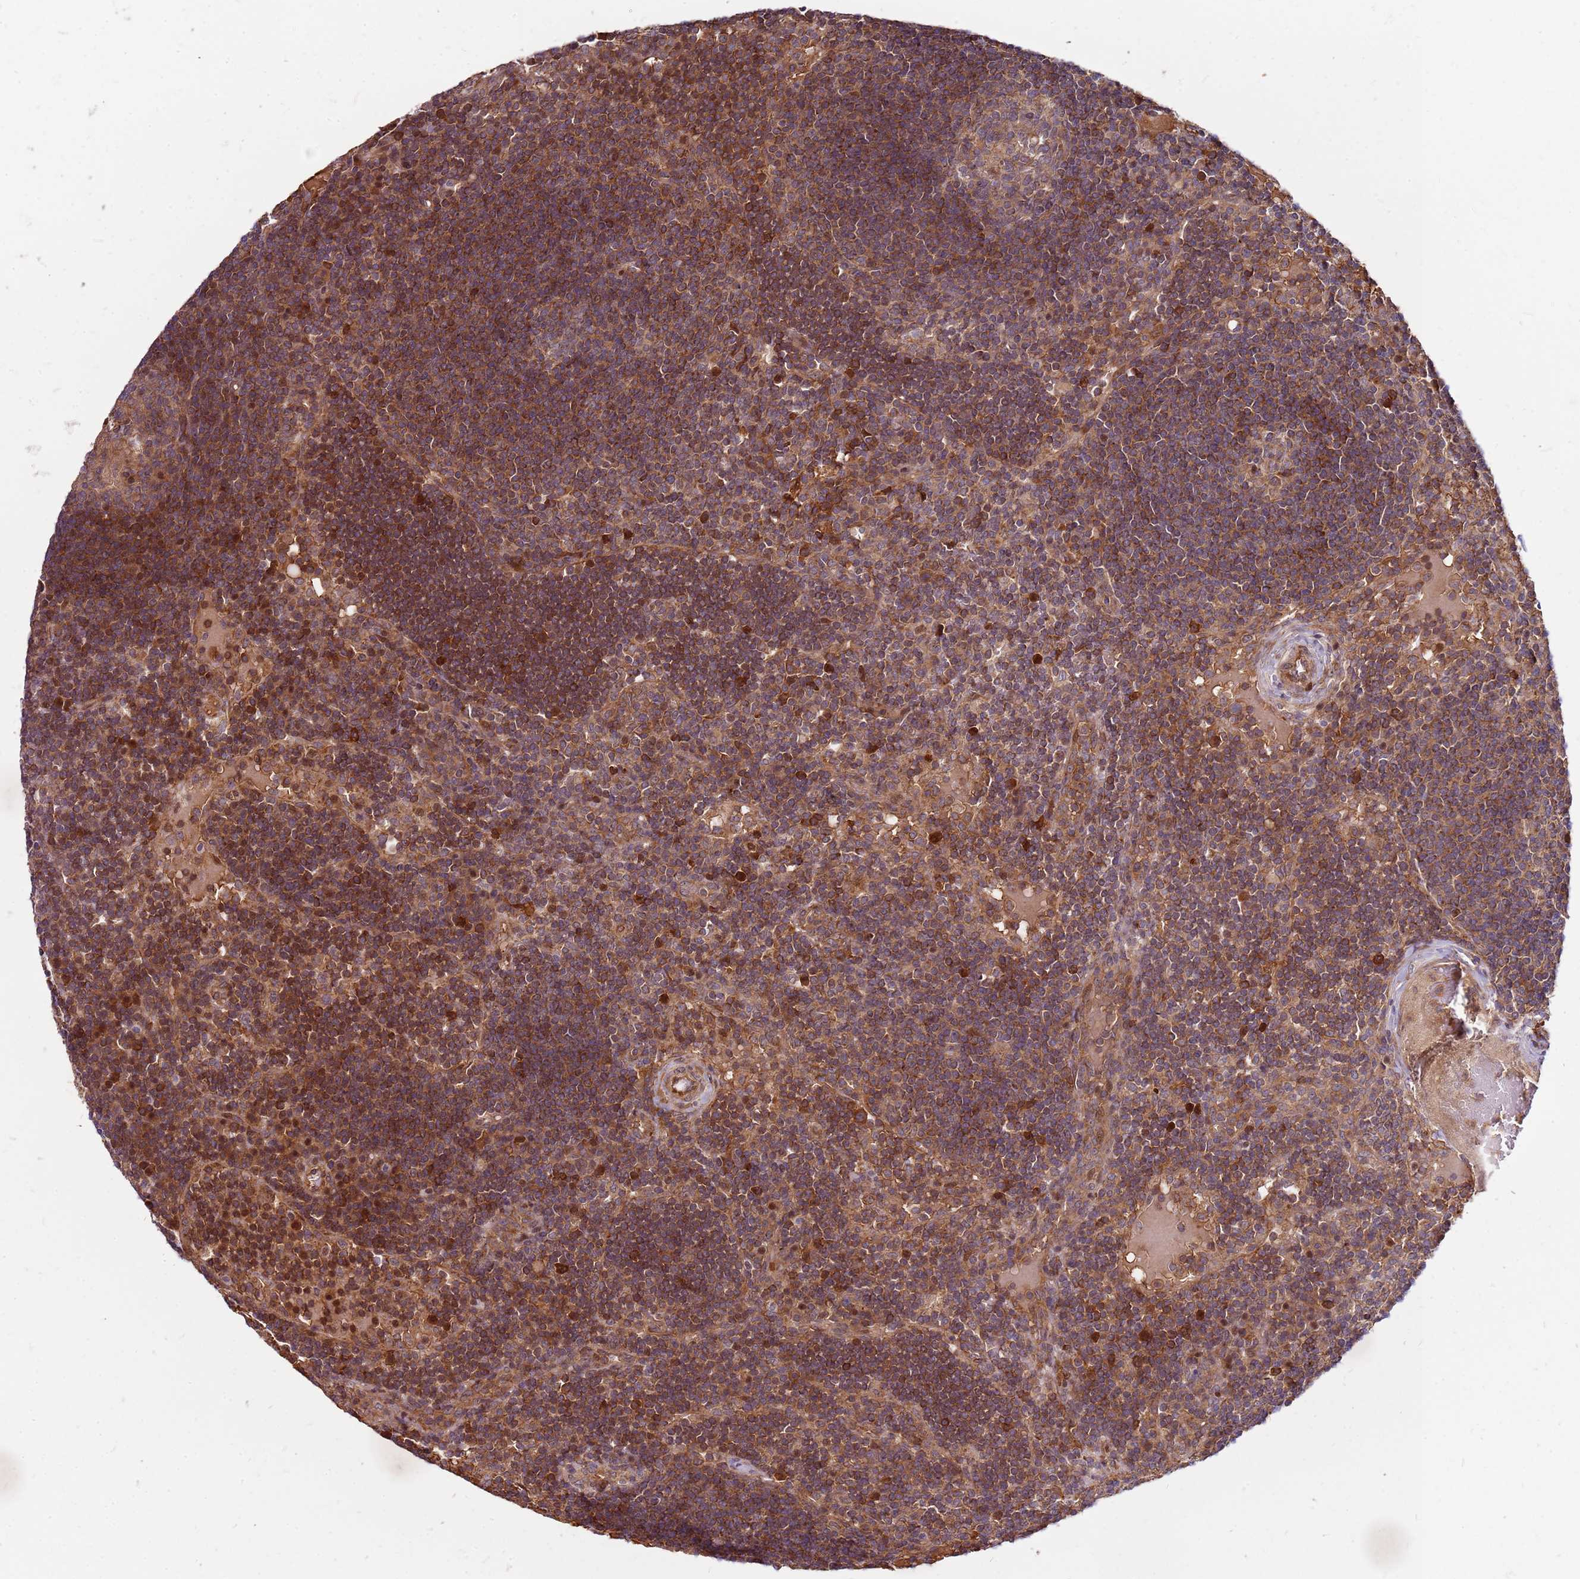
{"staining": {"intensity": "moderate", "quantity": ">75%", "location": "cytoplasmic/membranous"}, "tissue": "lymph node", "cell_type": "Germinal center cells", "image_type": "normal", "snomed": [{"axis": "morphology", "description": "Normal tissue, NOS"}, {"axis": "topography", "description": "Lymph node"}], "caption": "Brown immunohistochemical staining in benign lymph node demonstrates moderate cytoplasmic/membranous positivity in approximately >75% of germinal center cells.", "gene": "CCDC159", "patient": {"sex": "male", "age": 53}}